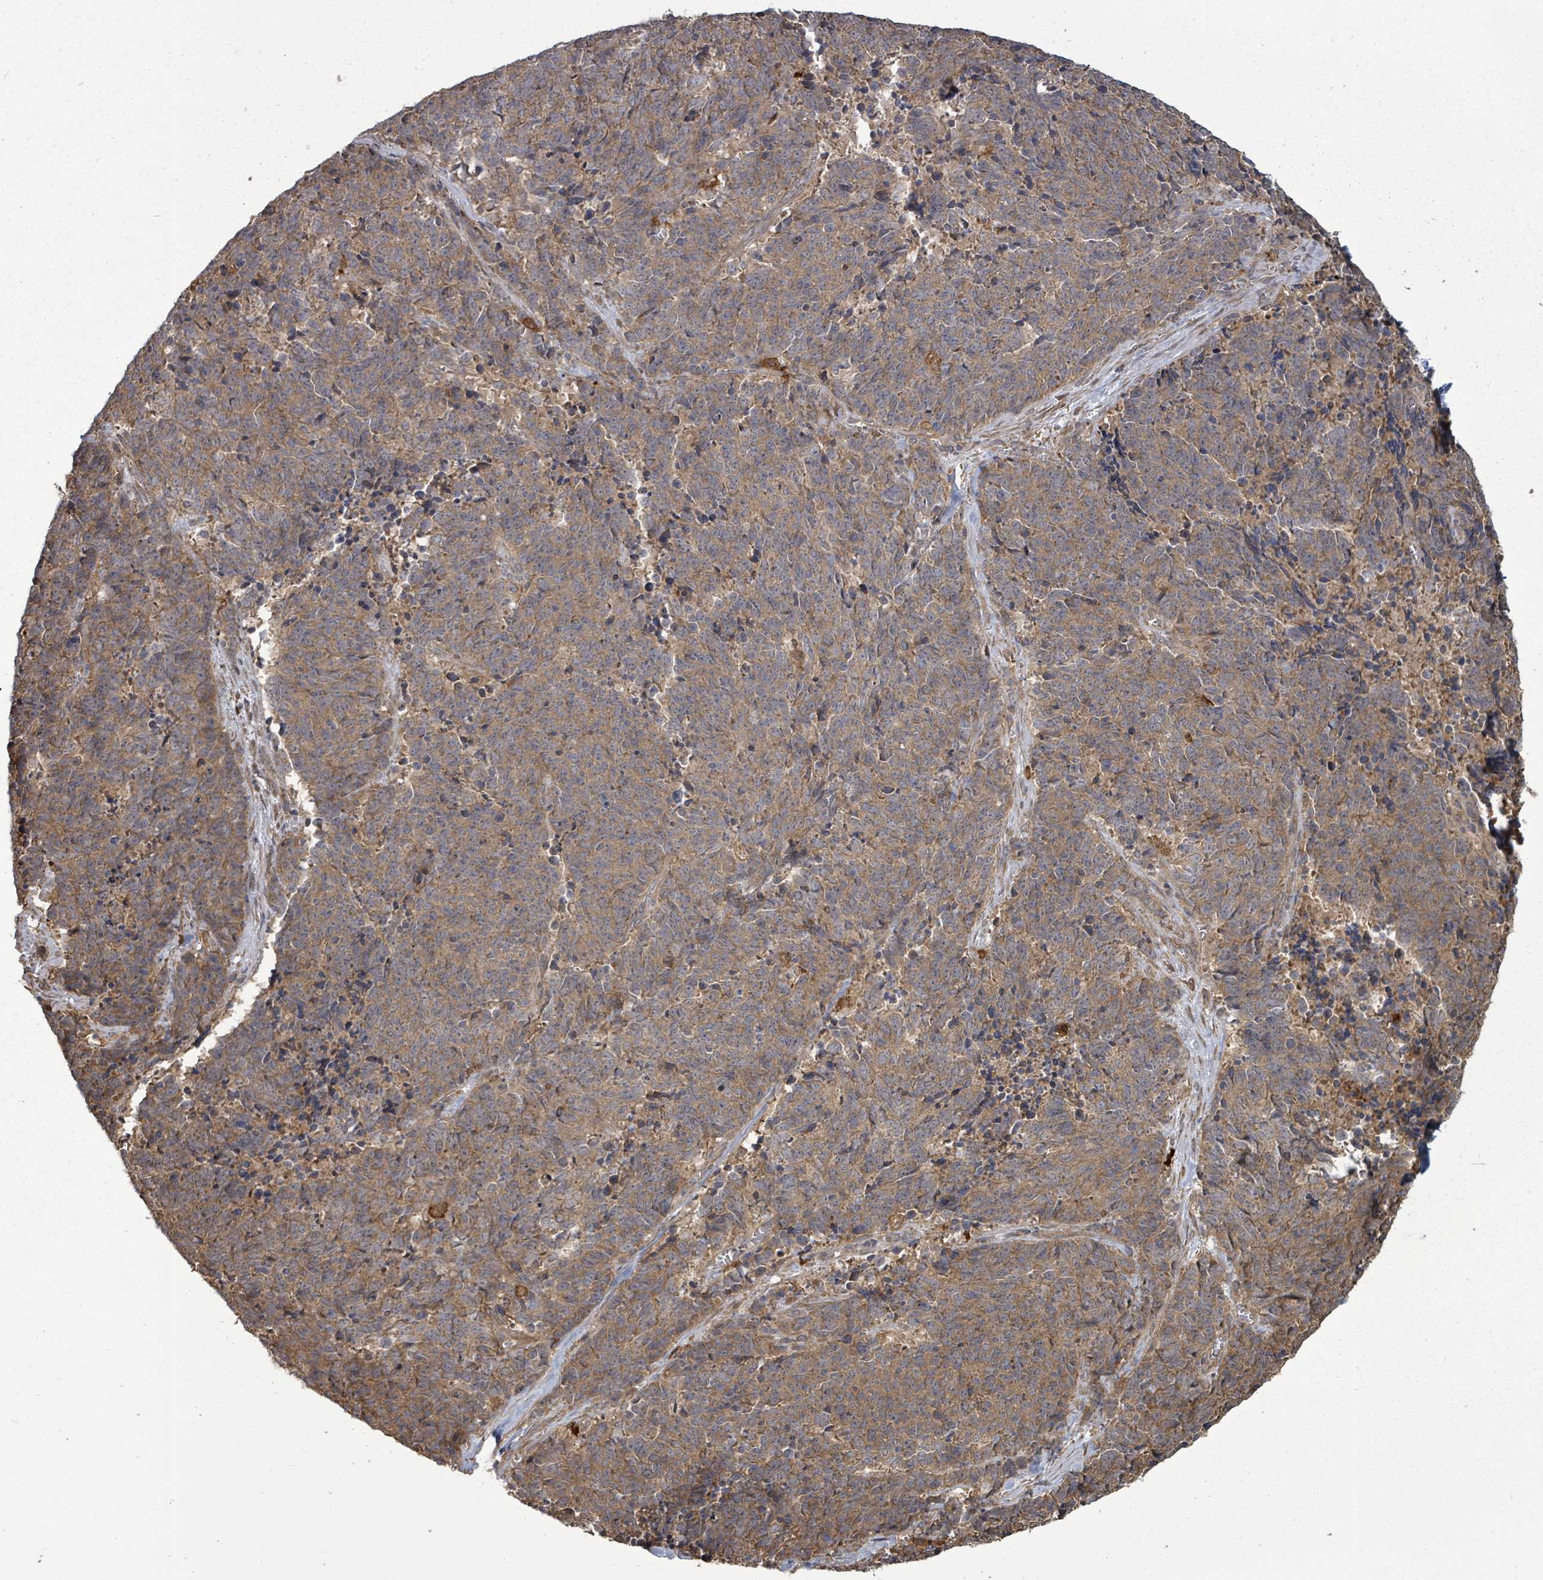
{"staining": {"intensity": "moderate", "quantity": ">75%", "location": "cytoplasmic/membranous"}, "tissue": "cervical cancer", "cell_type": "Tumor cells", "image_type": "cancer", "snomed": [{"axis": "morphology", "description": "Squamous cell carcinoma, NOS"}, {"axis": "topography", "description": "Cervix"}], "caption": "Tumor cells exhibit medium levels of moderate cytoplasmic/membranous staining in approximately >75% of cells in squamous cell carcinoma (cervical).", "gene": "EIF3C", "patient": {"sex": "female", "age": 29}}